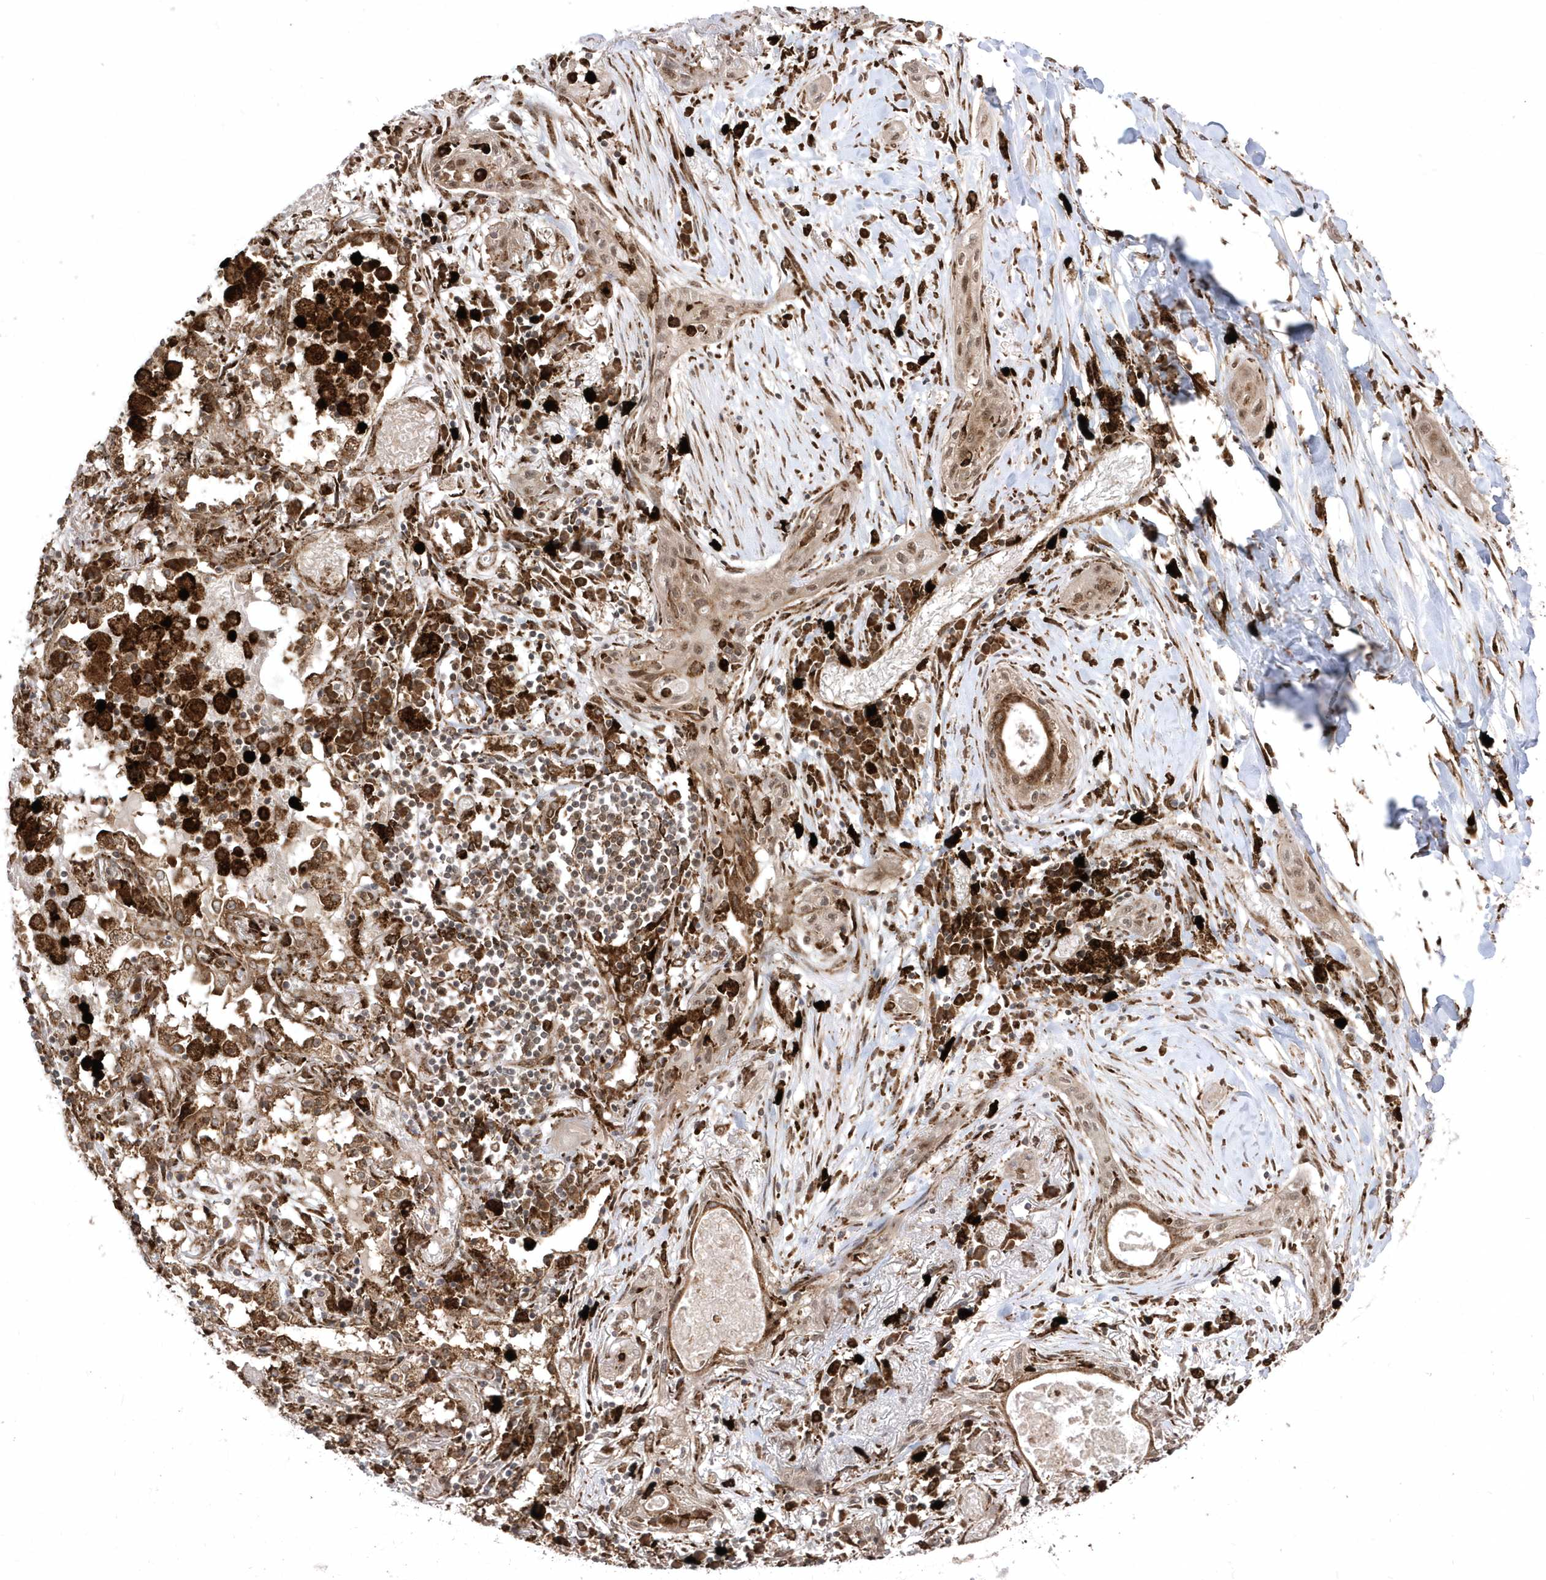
{"staining": {"intensity": "moderate", "quantity": ">75%", "location": "cytoplasmic/membranous,nuclear"}, "tissue": "lung cancer", "cell_type": "Tumor cells", "image_type": "cancer", "snomed": [{"axis": "morphology", "description": "Squamous cell carcinoma, NOS"}, {"axis": "topography", "description": "Lung"}], "caption": "Immunohistochemistry photomicrograph of neoplastic tissue: human lung squamous cell carcinoma stained using IHC demonstrates medium levels of moderate protein expression localized specifically in the cytoplasmic/membranous and nuclear of tumor cells, appearing as a cytoplasmic/membranous and nuclear brown color.", "gene": "EPC2", "patient": {"sex": "female", "age": 47}}